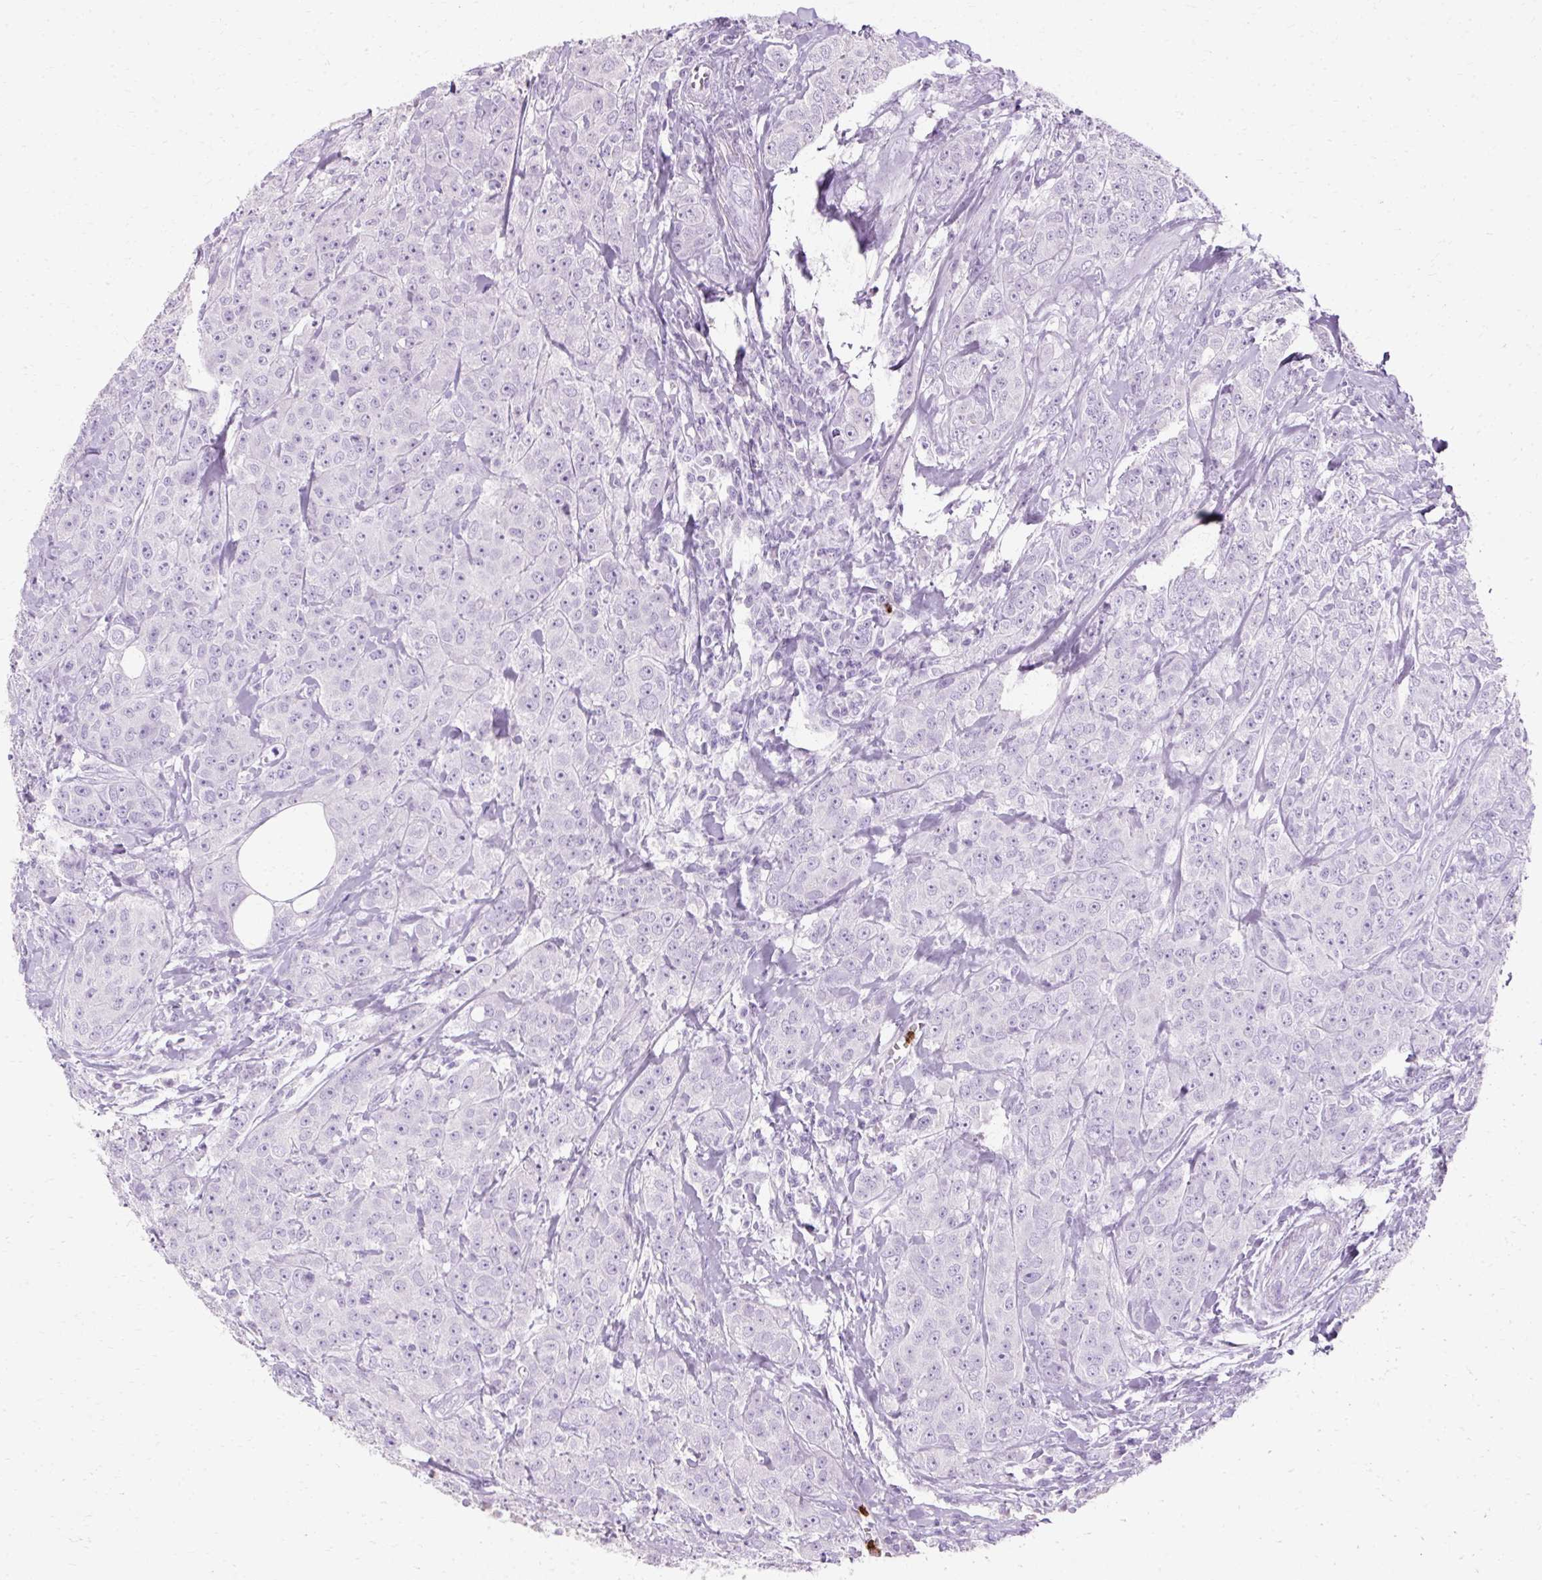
{"staining": {"intensity": "negative", "quantity": "none", "location": "none"}, "tissue": "breast cancer", "cell_type": "Tumor cells", "image_type": "cancer", "snomed": [{"axis": "morphology", "description": "Duct carcinoma"}, {"axis": "topography", "description": "Breast"}], "caption": "IHC of human breast cancer shows no positivity in tumor cells. (DAB (3,3'-diaminobenzidine) immunohistochemistry (IHC) with hematoxylin counter stain).", "gene": "DEFA1", "patient": {"sex": "female", "age": 43}}